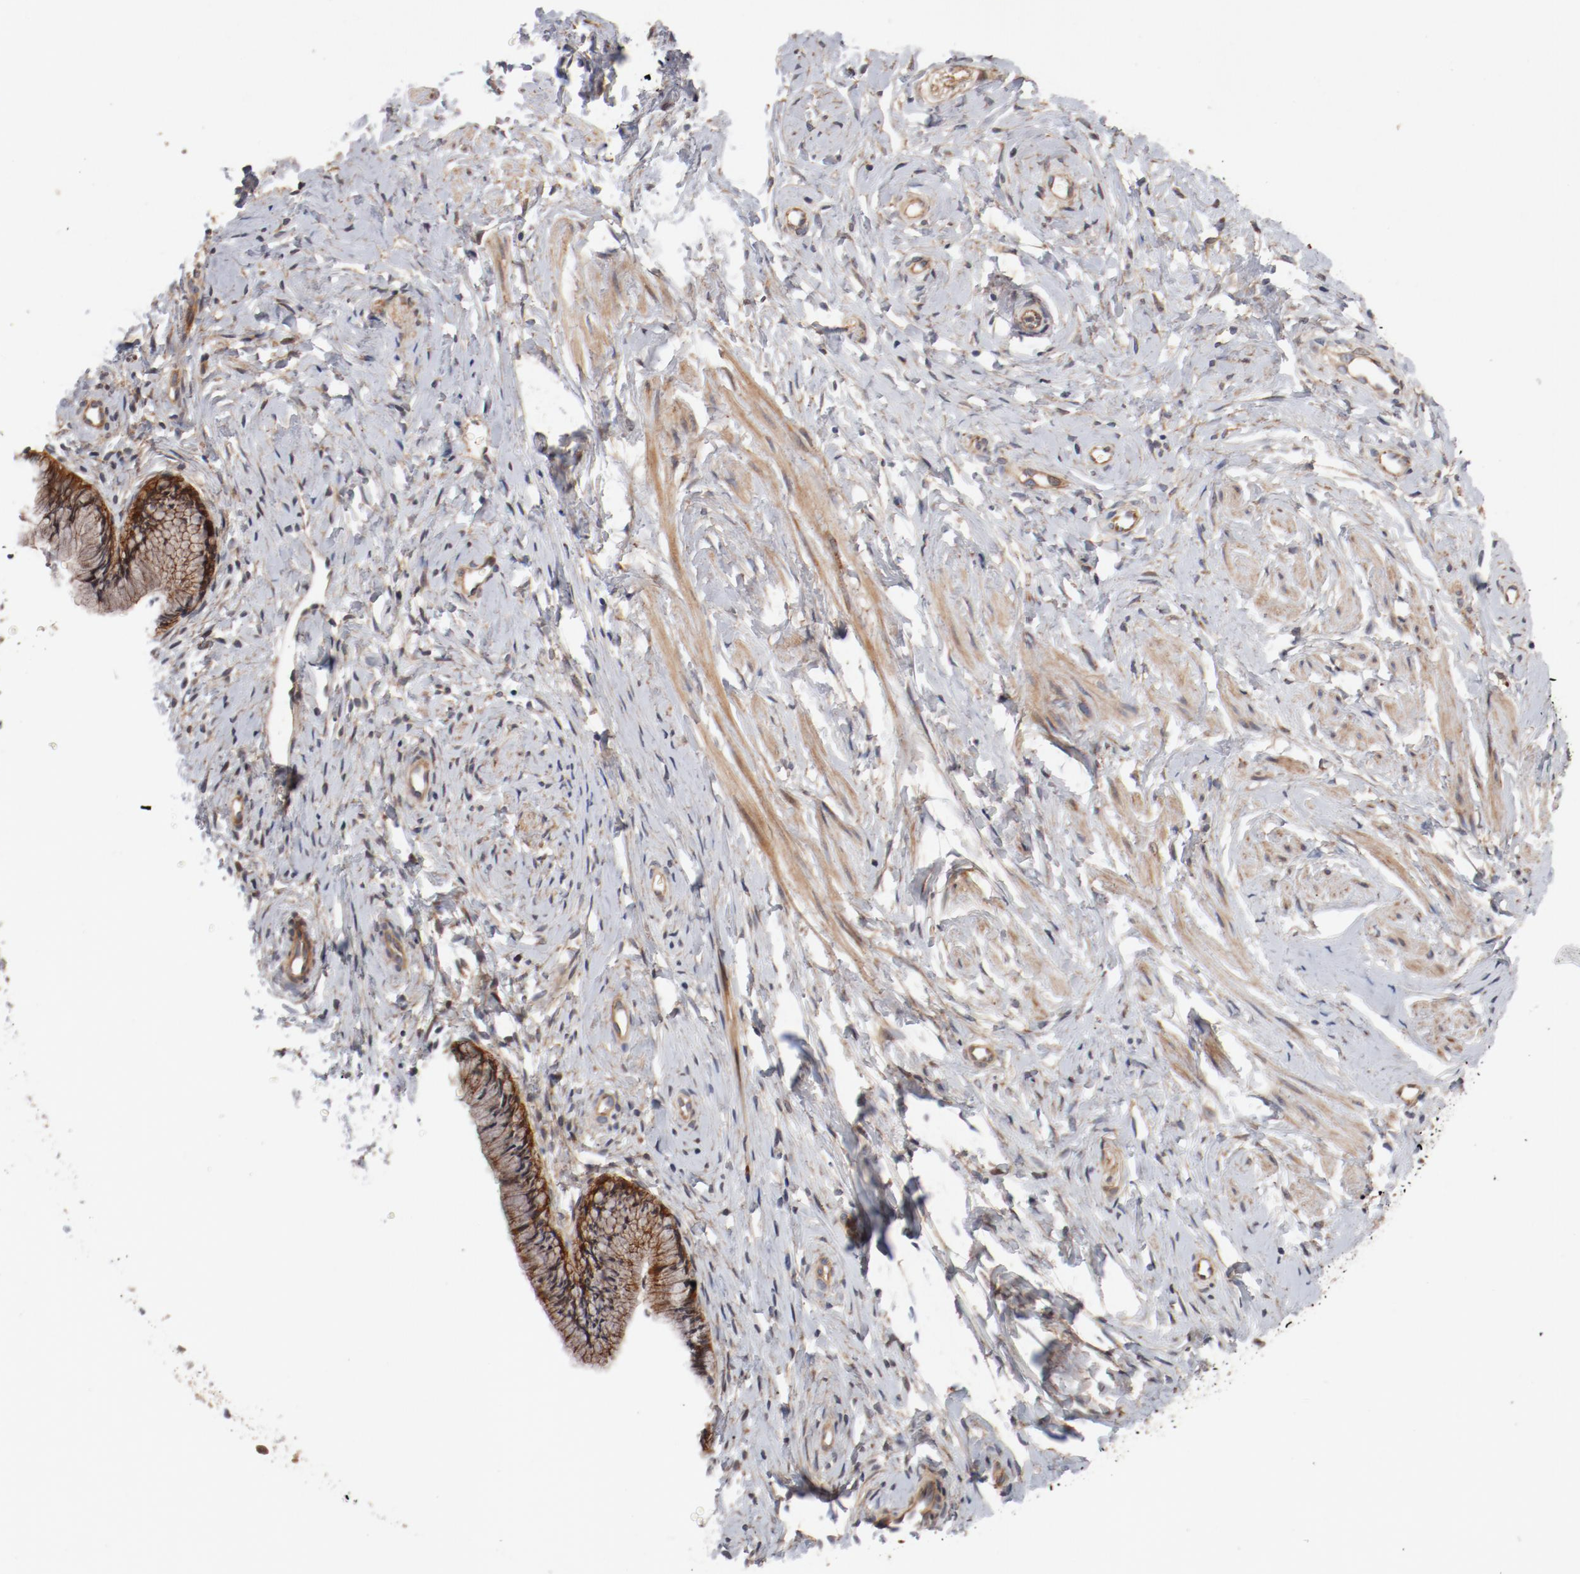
{"staining": {"intensity": "strong", "quantity": ">75%", "location": "cytoplasmic/membranous"}, "tissue": "cervix", "cell_type": "Glandular cells", "image_type": "normal", "snomed": [{"axis": "morphology", "description": "Normal tissue, NOS"}, {"axis": "topography", "description": "Cervix"}], "caption": "Immunohistochemistry photomicrograph of unremarkable cervix: human cervix stained using immunohistochemistry (IHC) reveals high levels of strong protein expression localized specifically in the cytoplasmic/membranous of glandular cells, appearing as a cytoplasmic/membranous brown color.", "gene": "PITPNM2", "patient": {"sex": "female", "age": 46}}